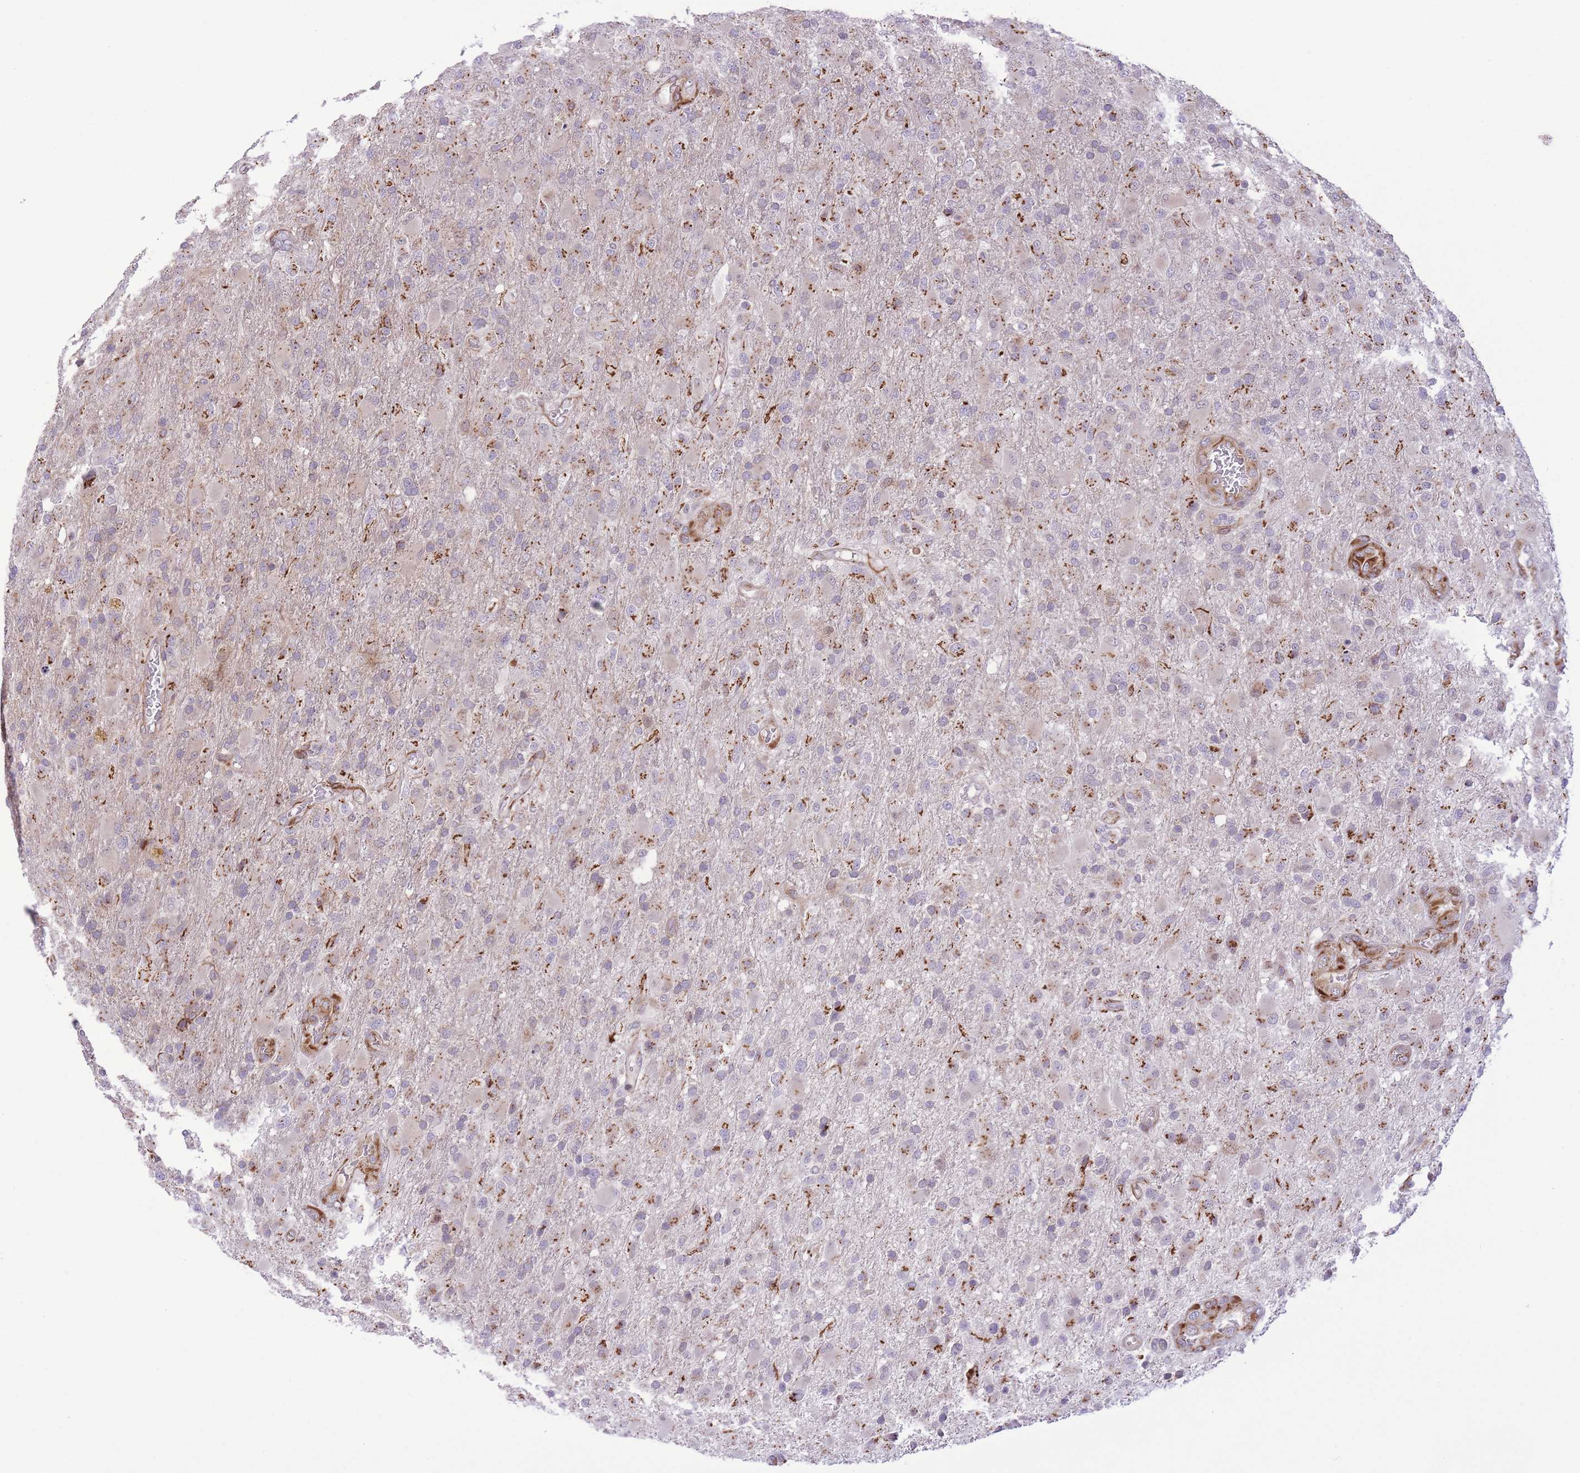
{"staining": {"intensity": "strong", "quantity": "<25%", "location": "cytoplasmic/membranous"}, "tissue": "glioma", "cell_type": "Tumor cells", "image_type": "cancer", "snomed": [{"axis": "morphology", "description": "Glioma, malignant, Low grade"}, {"axis": "topography", "description": "Brain"}], "caption": "Tumor cells exhibit medium levels of strong cytoplasmic/membranous expression in approximately <25% of cells in human malignant glioma (low-grade).", "gene": "ZBED5", "patient": {"sex": "male", "age": 65}}